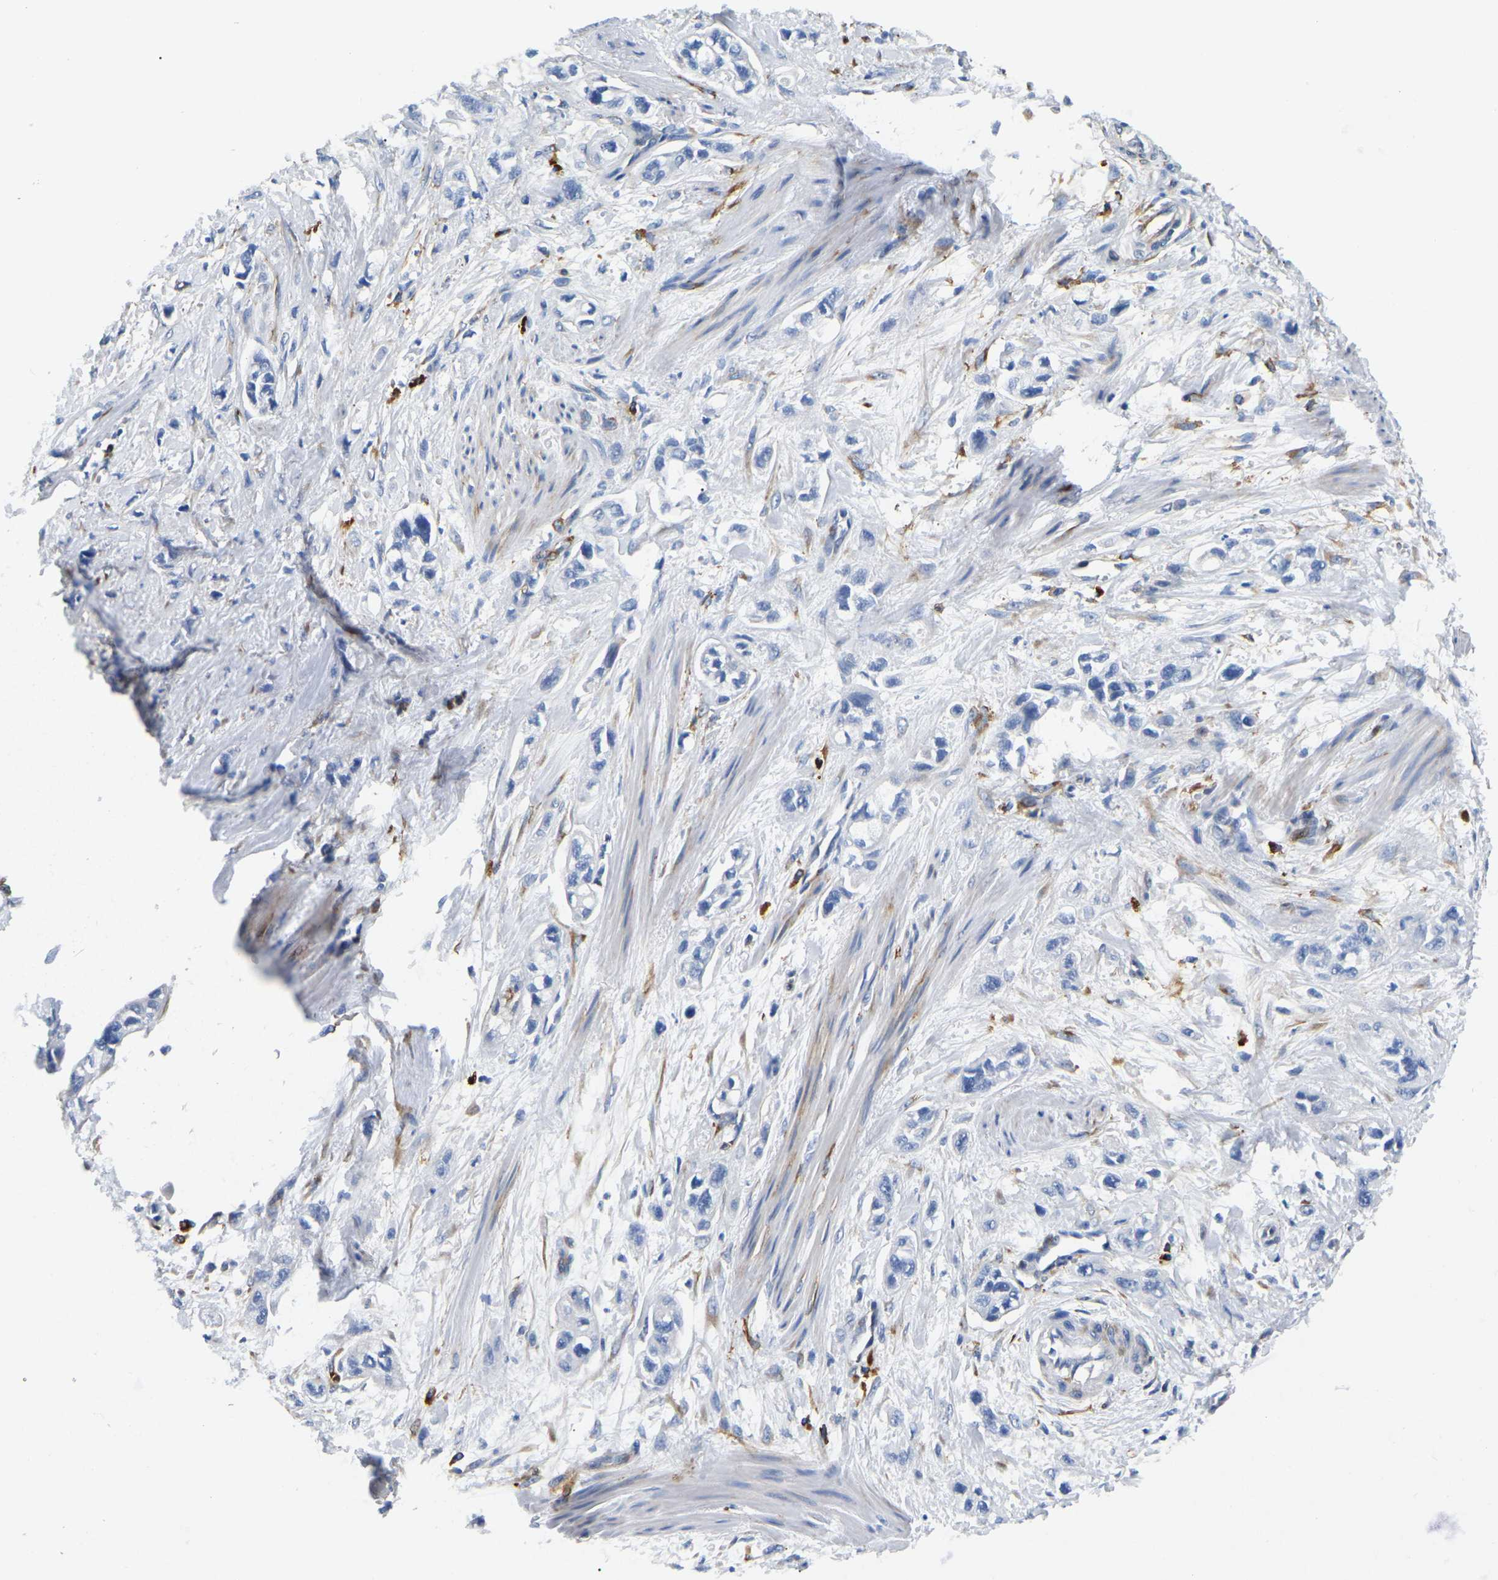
{"staining": {"intensity": "negative", "quantity": "none", "location": "none"}, "tissue": "pancreatic cancer", "cell_type": "Tumor cells", "image_type": "cancer", "snomed": [{"axis": "morphology", "description": "Adenocarcinoma, NOS"}, {"axis": "topography", "description": "Pancreas"}], "caption": "High magnification brightfield microscopy of pancreatic cancer (adenocarcinoma) stained with DAB (3,3'-diaminobenzidine) (brown) and counterstained with hematoxylin (blue): tumor cells show no significant staining. The staining was performed using DAB (3,3'-diaminobenzidine) to visualize the protein expression in brown, while the nuclei were stained in blue with hematoxylin (Magnification: 20x).", "gene": "DUSP8", "patient": {"sex": "male", "age": 74}}